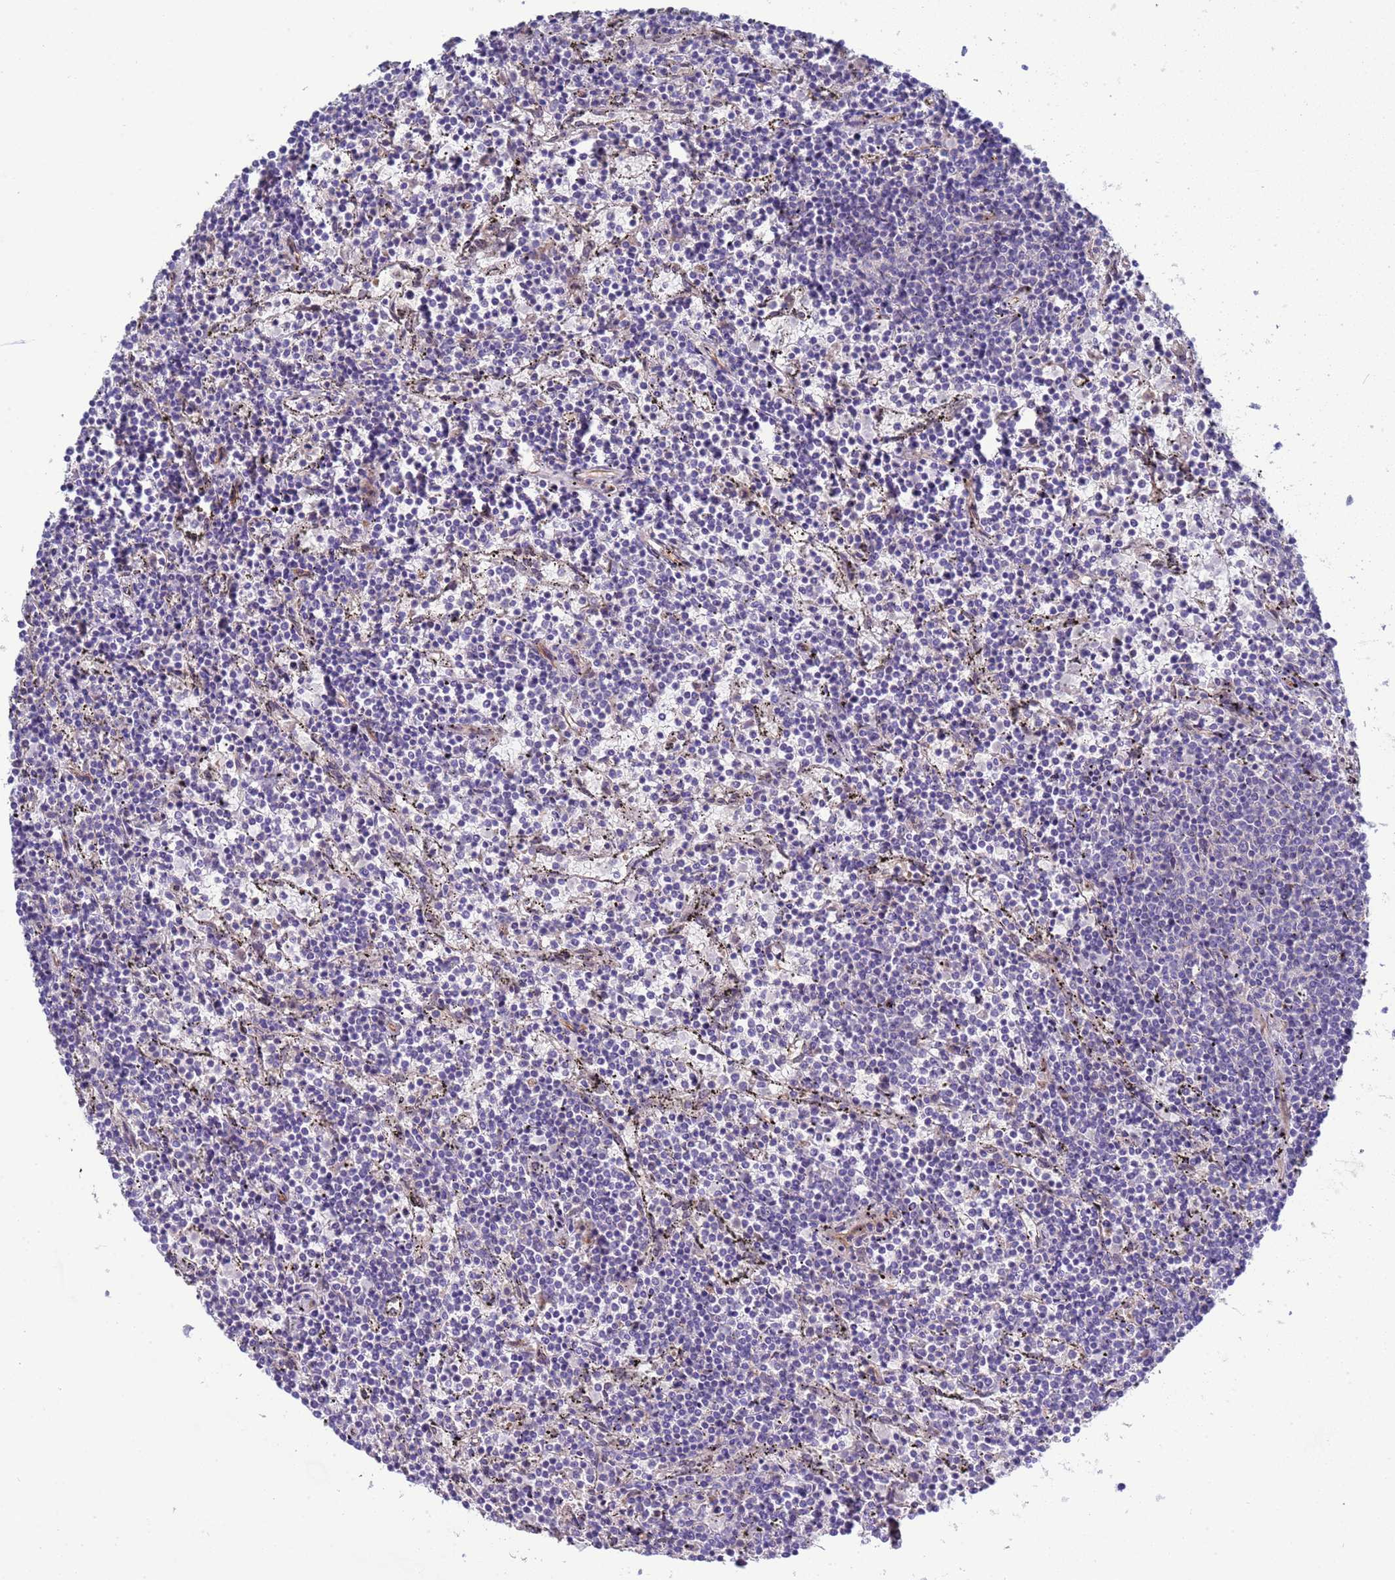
{"staining": {"intensity": "negative", "quantity": "none", "location": "none"}, "tissue": "lymphoma", "cell_type": "Tumor cells", "image_type": "cancer", "snomed": [{"axis": "morphology", "description": "Malignant lymphoma, non-Hodgkin's type, Low grade"}, {"axis": "topography", "description": "Spleen"}], "caption": "DAB (3,3'-diaminobenzidine) immunohistochemical staining of human lymphoma demonstrates no significant positivity in tumor cells.", "gene": "TRMT10A", "patient": {"sex": "female", "age": 50}}